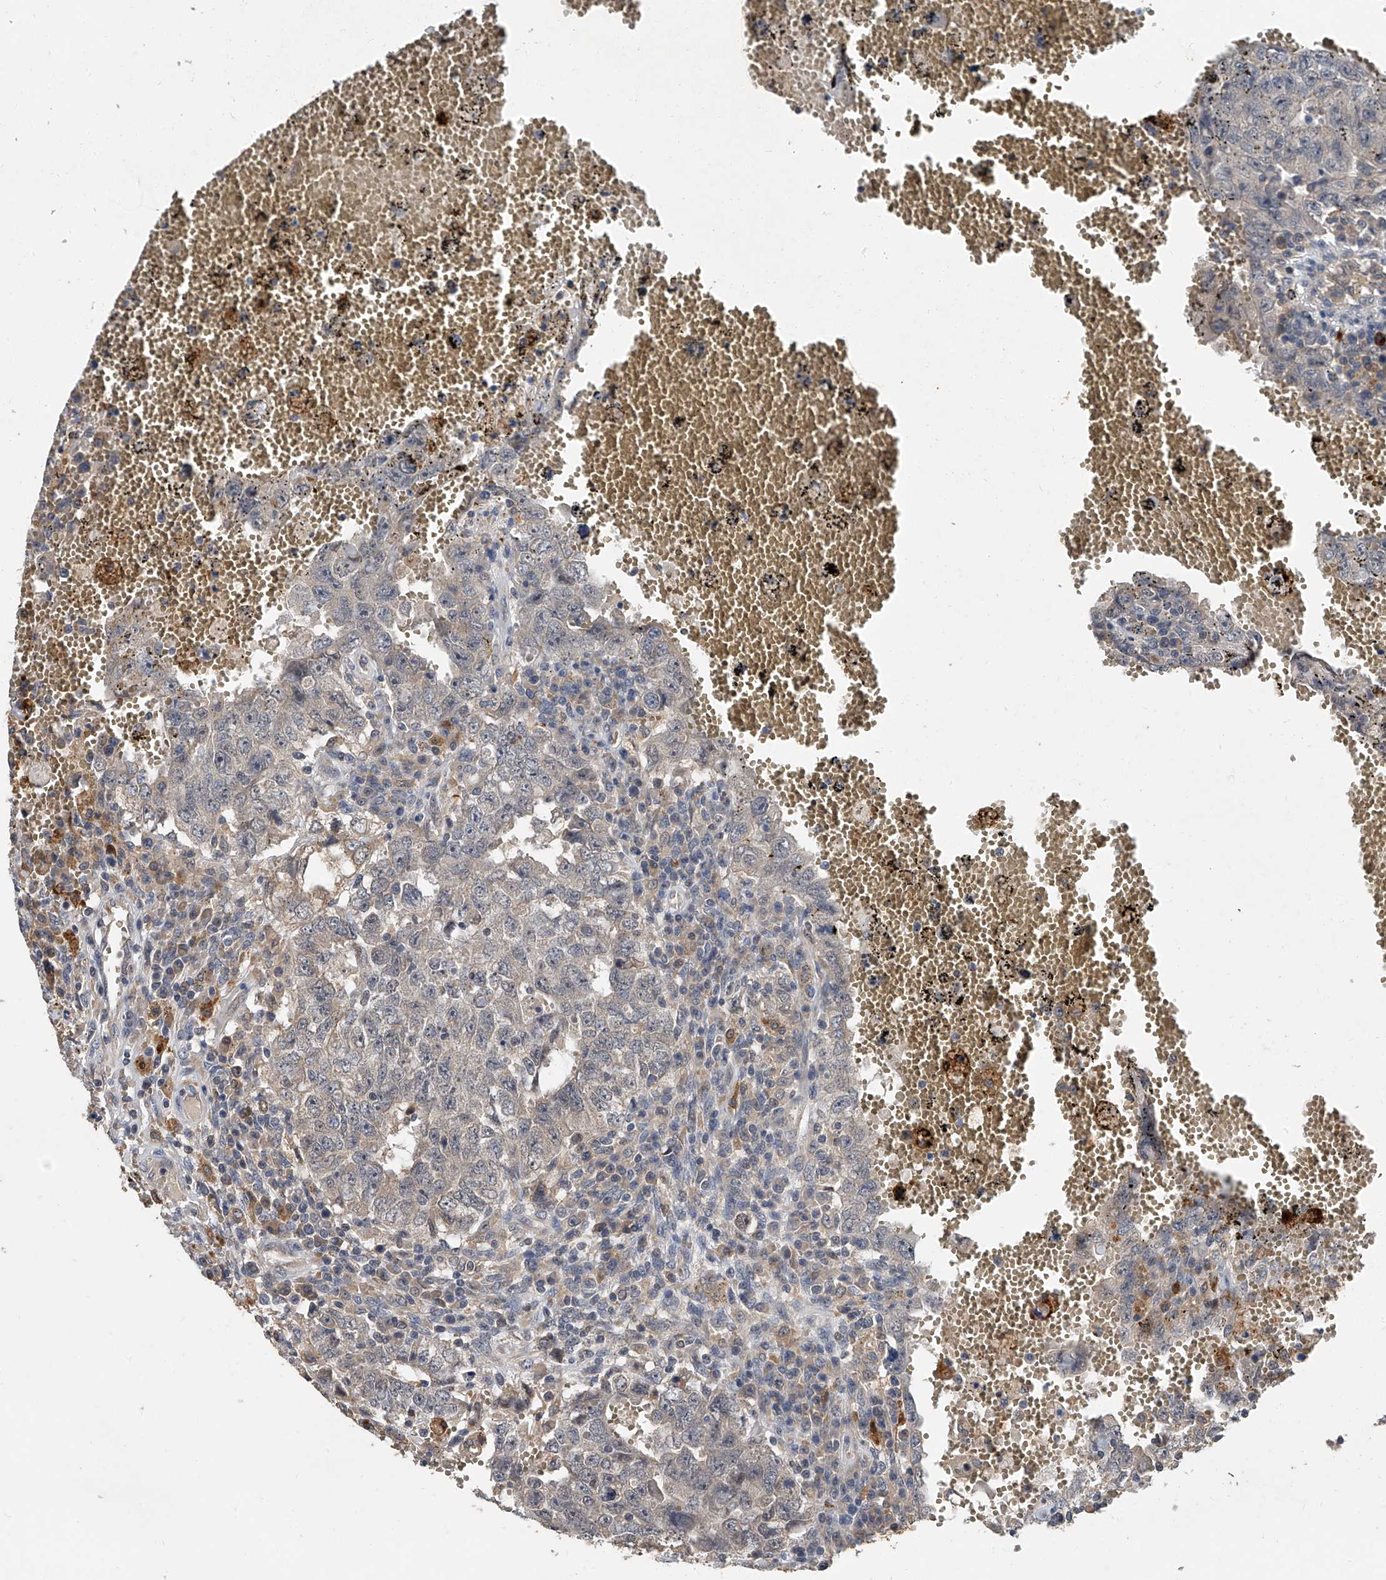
{"staining": {"intensity": "weak", "quantity": "<25%", "location": "cytoplasmic/membranous"}, "tissue": "testis cancer", "cell_type": "Tumor cells", "image_type": "cancer", "snomed": [{"axis": "morphology", "description": "Carcinoma, Embryonal, NOS"}, {"axis": "topography", "description": "Testis"}], "caption": "An immunohistochemistry (IHC) image of embryonal carcinoma (testis) is shown. There is no staining in tumor cells of embryonal carcinoma (testis).", "gene": "JAG2", "patient": {"sex": "male", "age": 26}}